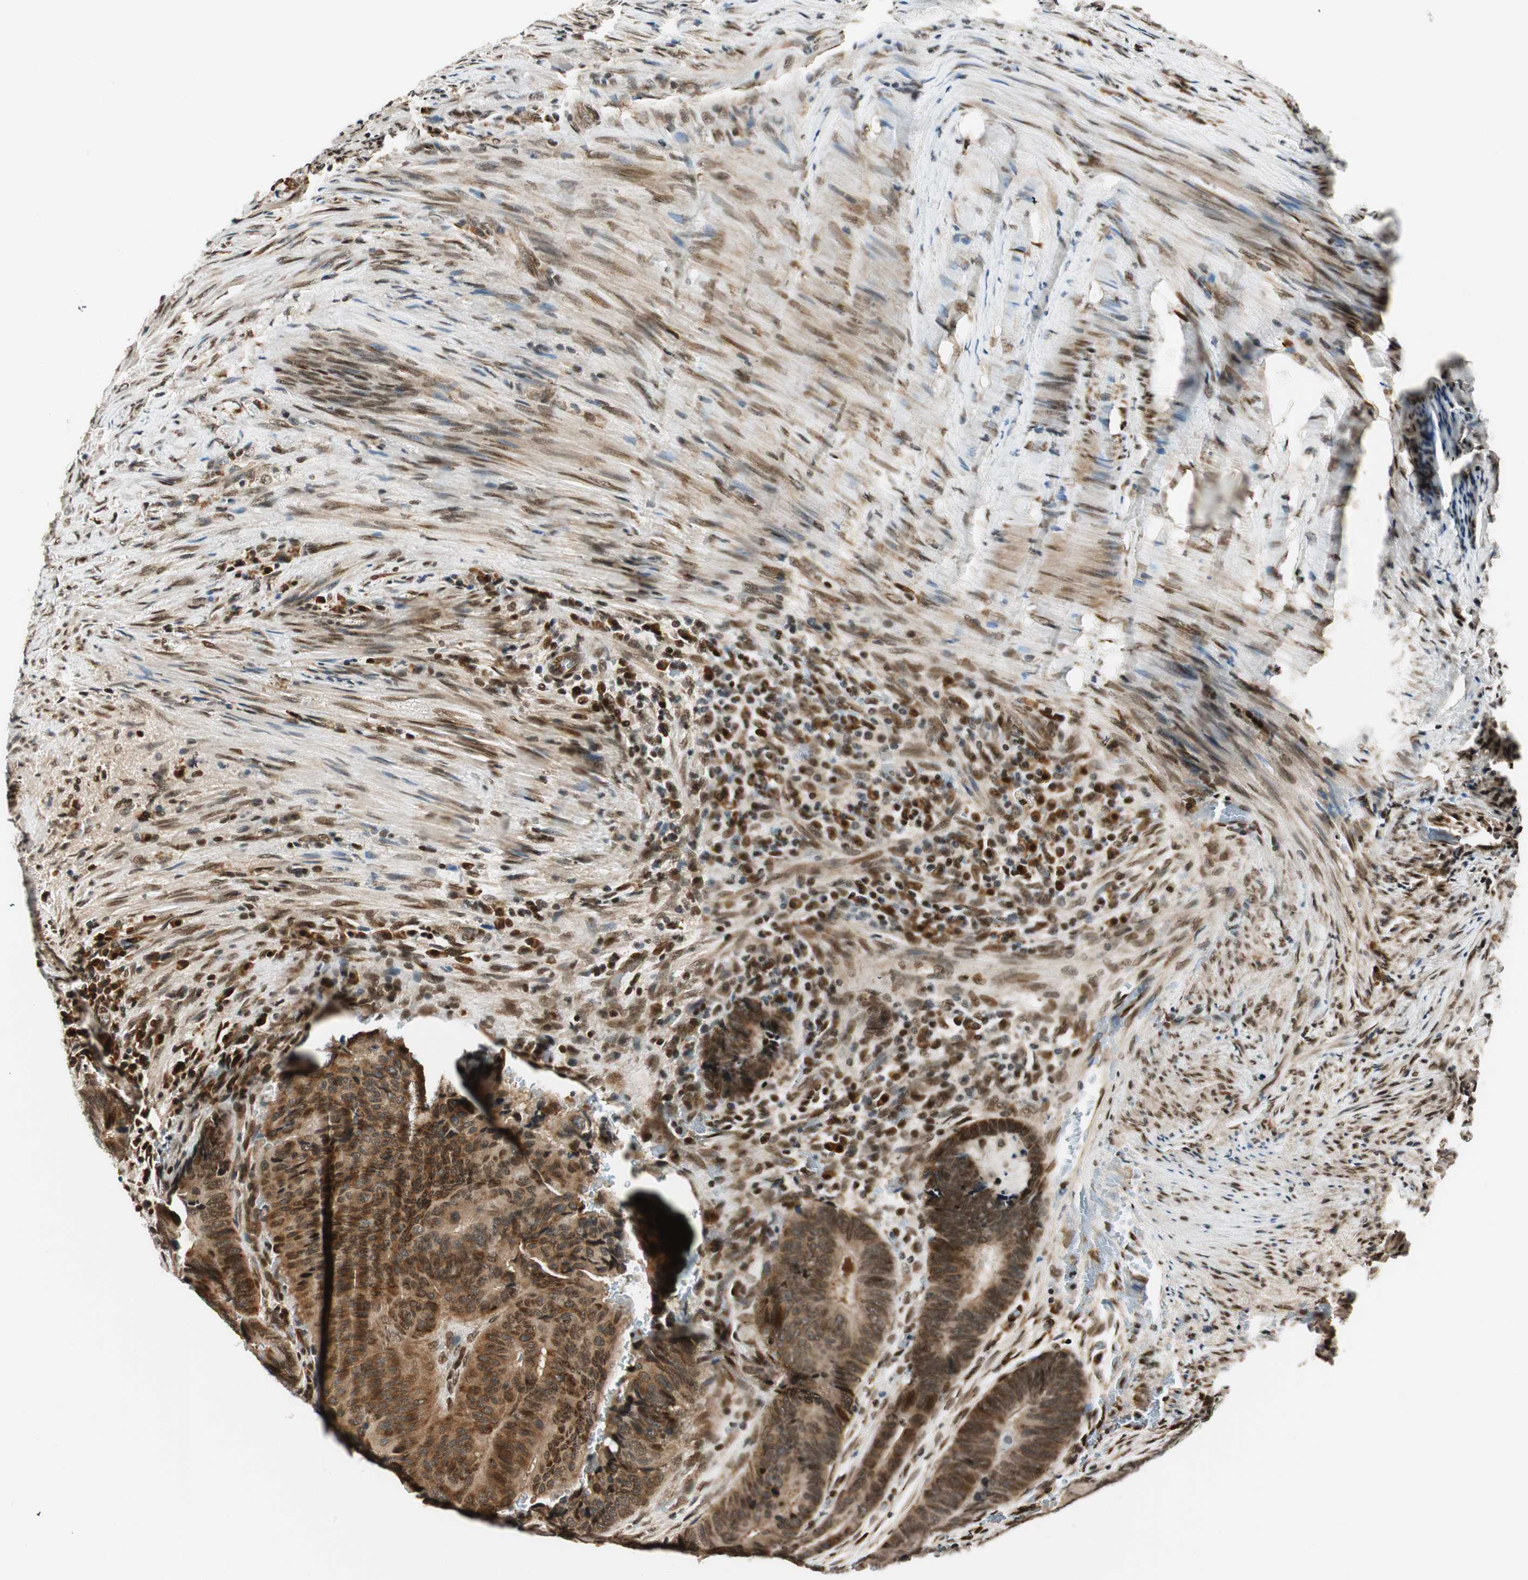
{"staining": {"intensity": "moderate", "quantity": ">75%", "location": "cytoplasmic/membranous,nuclear"}, "tissue": "colorectal cancer", "cell_type": "Tumor cells", "image_type": "cancer", "snomed": [{"axis": "morphology", "description": "Normal tissue, NOS"}, {"axis": "morphology", "description": "Adenocarcinoma, NOS"}, {"axis": "topography", "description": "Rectum"}, {"axis": "topography", "description": "Peripheral nerve tissue"}], "caption": "IHC (DAB (3,3'-diaminobenzidine)) staining of human colorectal cancer (adenocarcinoma) reveals moderate cytoplasmic/membranous and nuclear protein positivity in about >75% of tumor cells.", "gene": "RING1", "patient": {"sex": "male", "age": 92}}